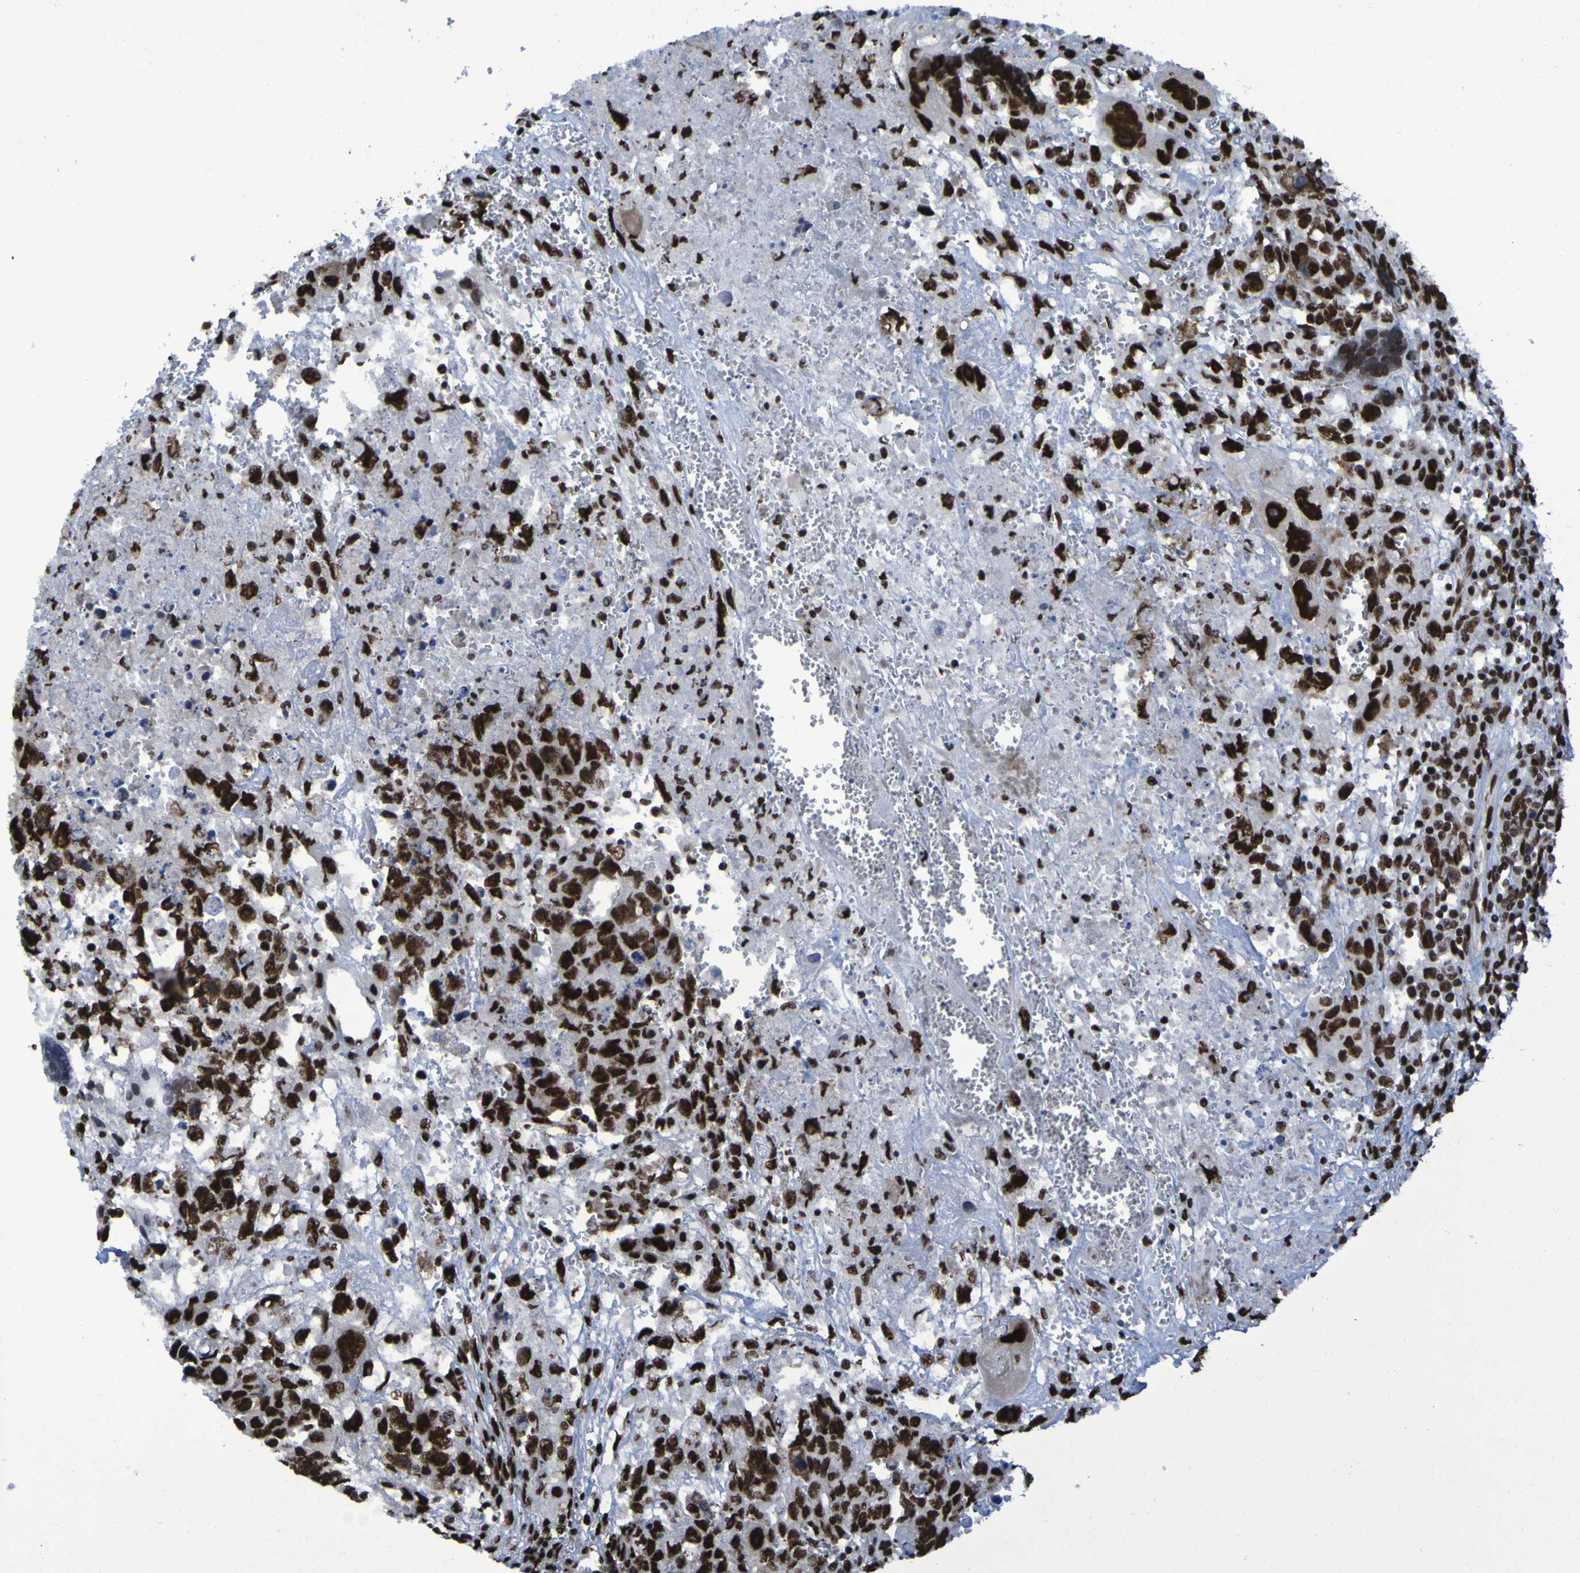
{"staining": {"intensity": "strong", "quantity": ">75%", "location": "nuclear"}, "tissue": "testis cancer", "cell_type": "Tumor cells", "image_type": "cancer", "snomed": [{"axis": "morphology", "description": "Carcinoma, Embryonal, NOS"}, {"axis": "topography", "description": "Testis"}], "caption": "Testis embryonal carcinoma stained with a protein marker exhibits strong staining in tumor cells.", "gene": "HNRNPR", "patient": {"sex": "male", "age": 28}}